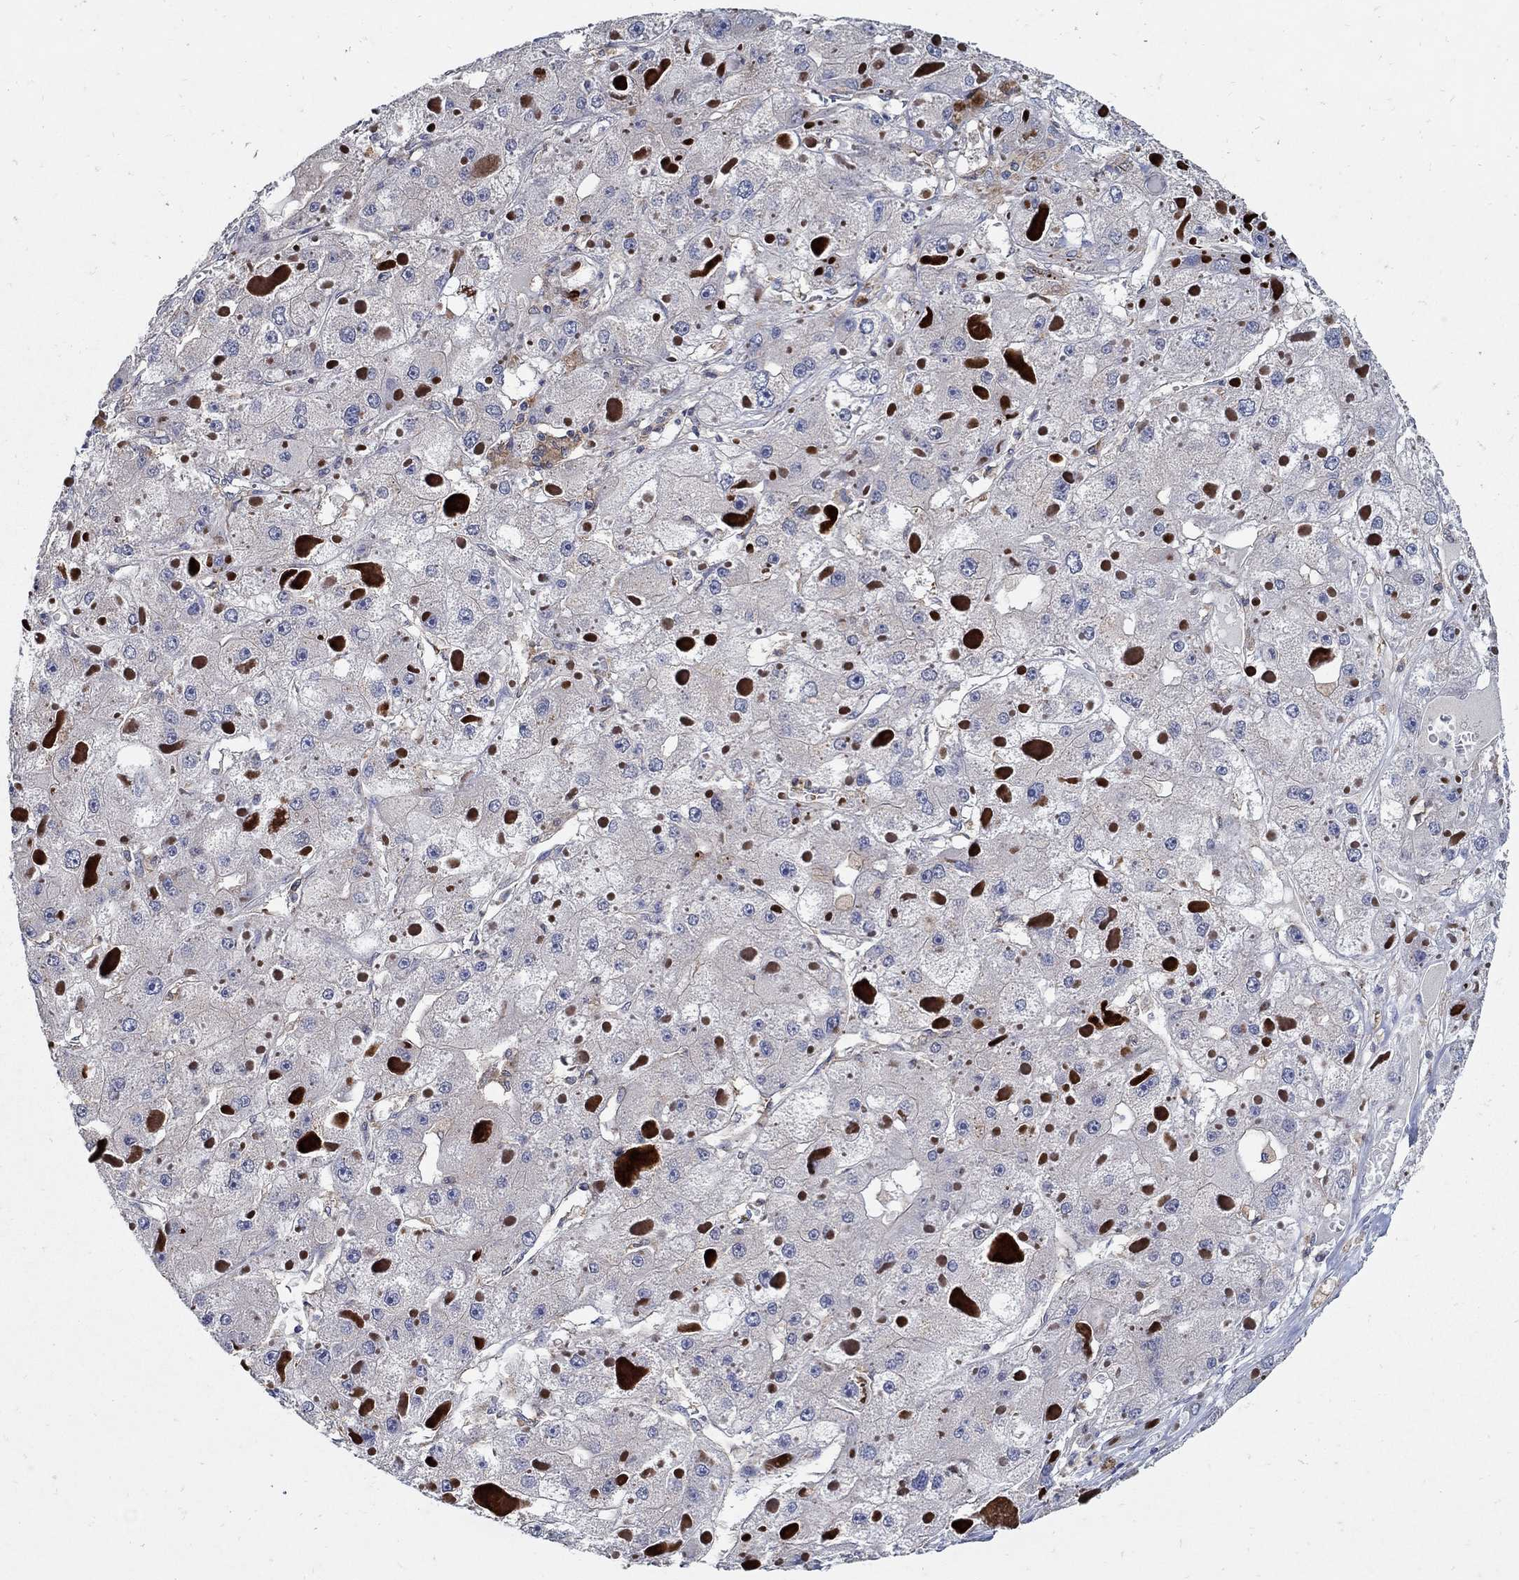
{"staining": {"intensity": "negative", "quantity": "none", "location": "none"}, "tissue": "liver cancer", "cell_type": "Tumor cells", "image_type": "cancer", "snomed": [{"axis": "morphology", "description": "Carcinoma, Hepatocellular, NOS"}, {"axis": "topography", "description": "Liver"}], "caption": "This is a micrograph of immunohistochemistry (IHC) staining of liver cancer, which shows no staining in tumor cells.", "gene": "MTHFR", "patient": {"sex": "female", "age": 73}}